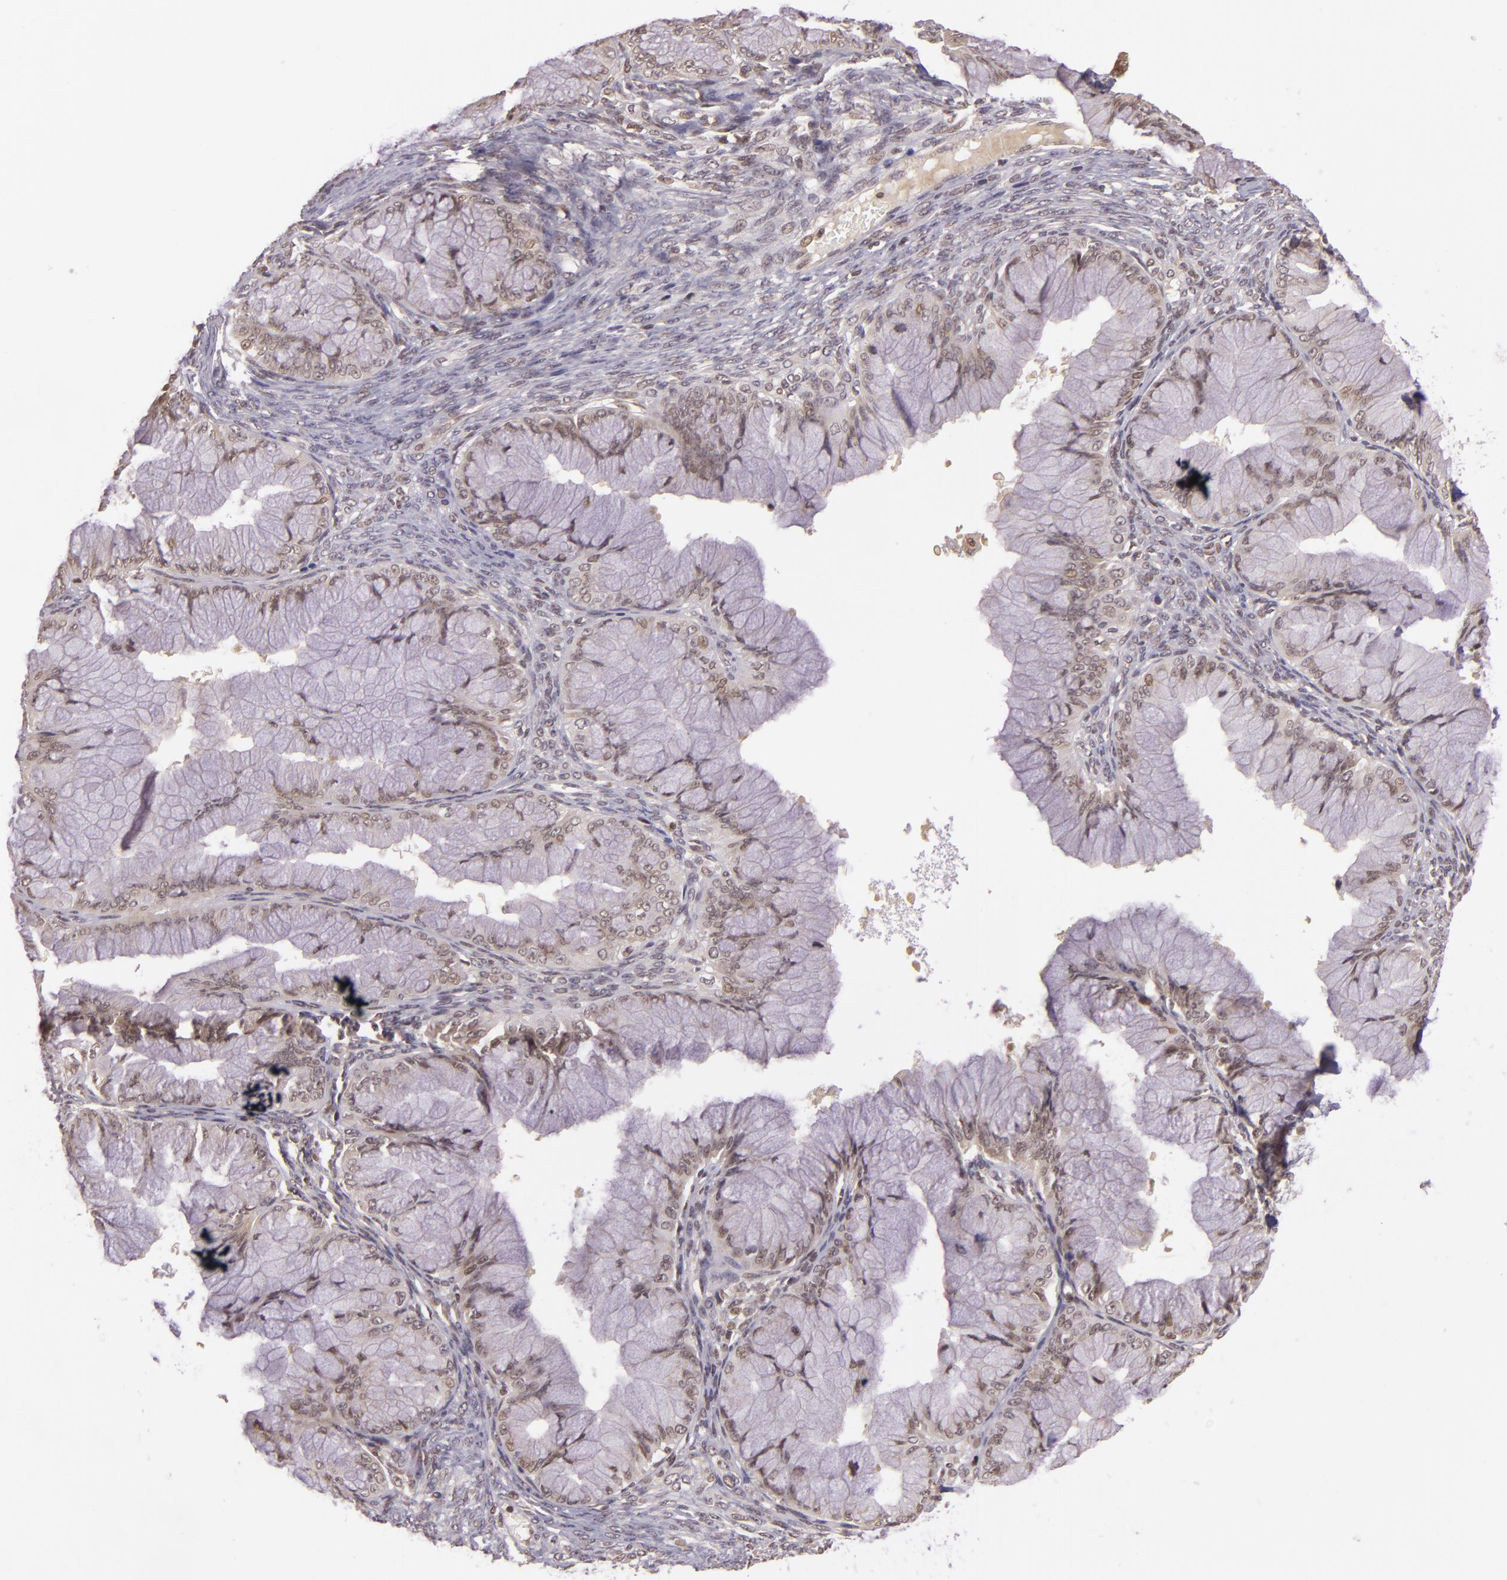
{"staining": {"intensity": "weak", "quantity": ">75%", "location": "nuclear"}, "tissue": "ovarian cancer", "cell_type": "Tumor cells", "image_type": "cancer", "snomed": [{"axis": "morphology", "description": "Cystadenocarcinoma, mucinous, NOS"}, {"axis": "topography", "description": "Ovary"}], "caption": "IHC of human mucinous cystadenocarcinoma (ovarian) demonstrates low levels of weak nuclear positivity in about >75% of tumor cells.", "gene": "TXNRD2", "patient": {"sex": "female", "age": 63}}